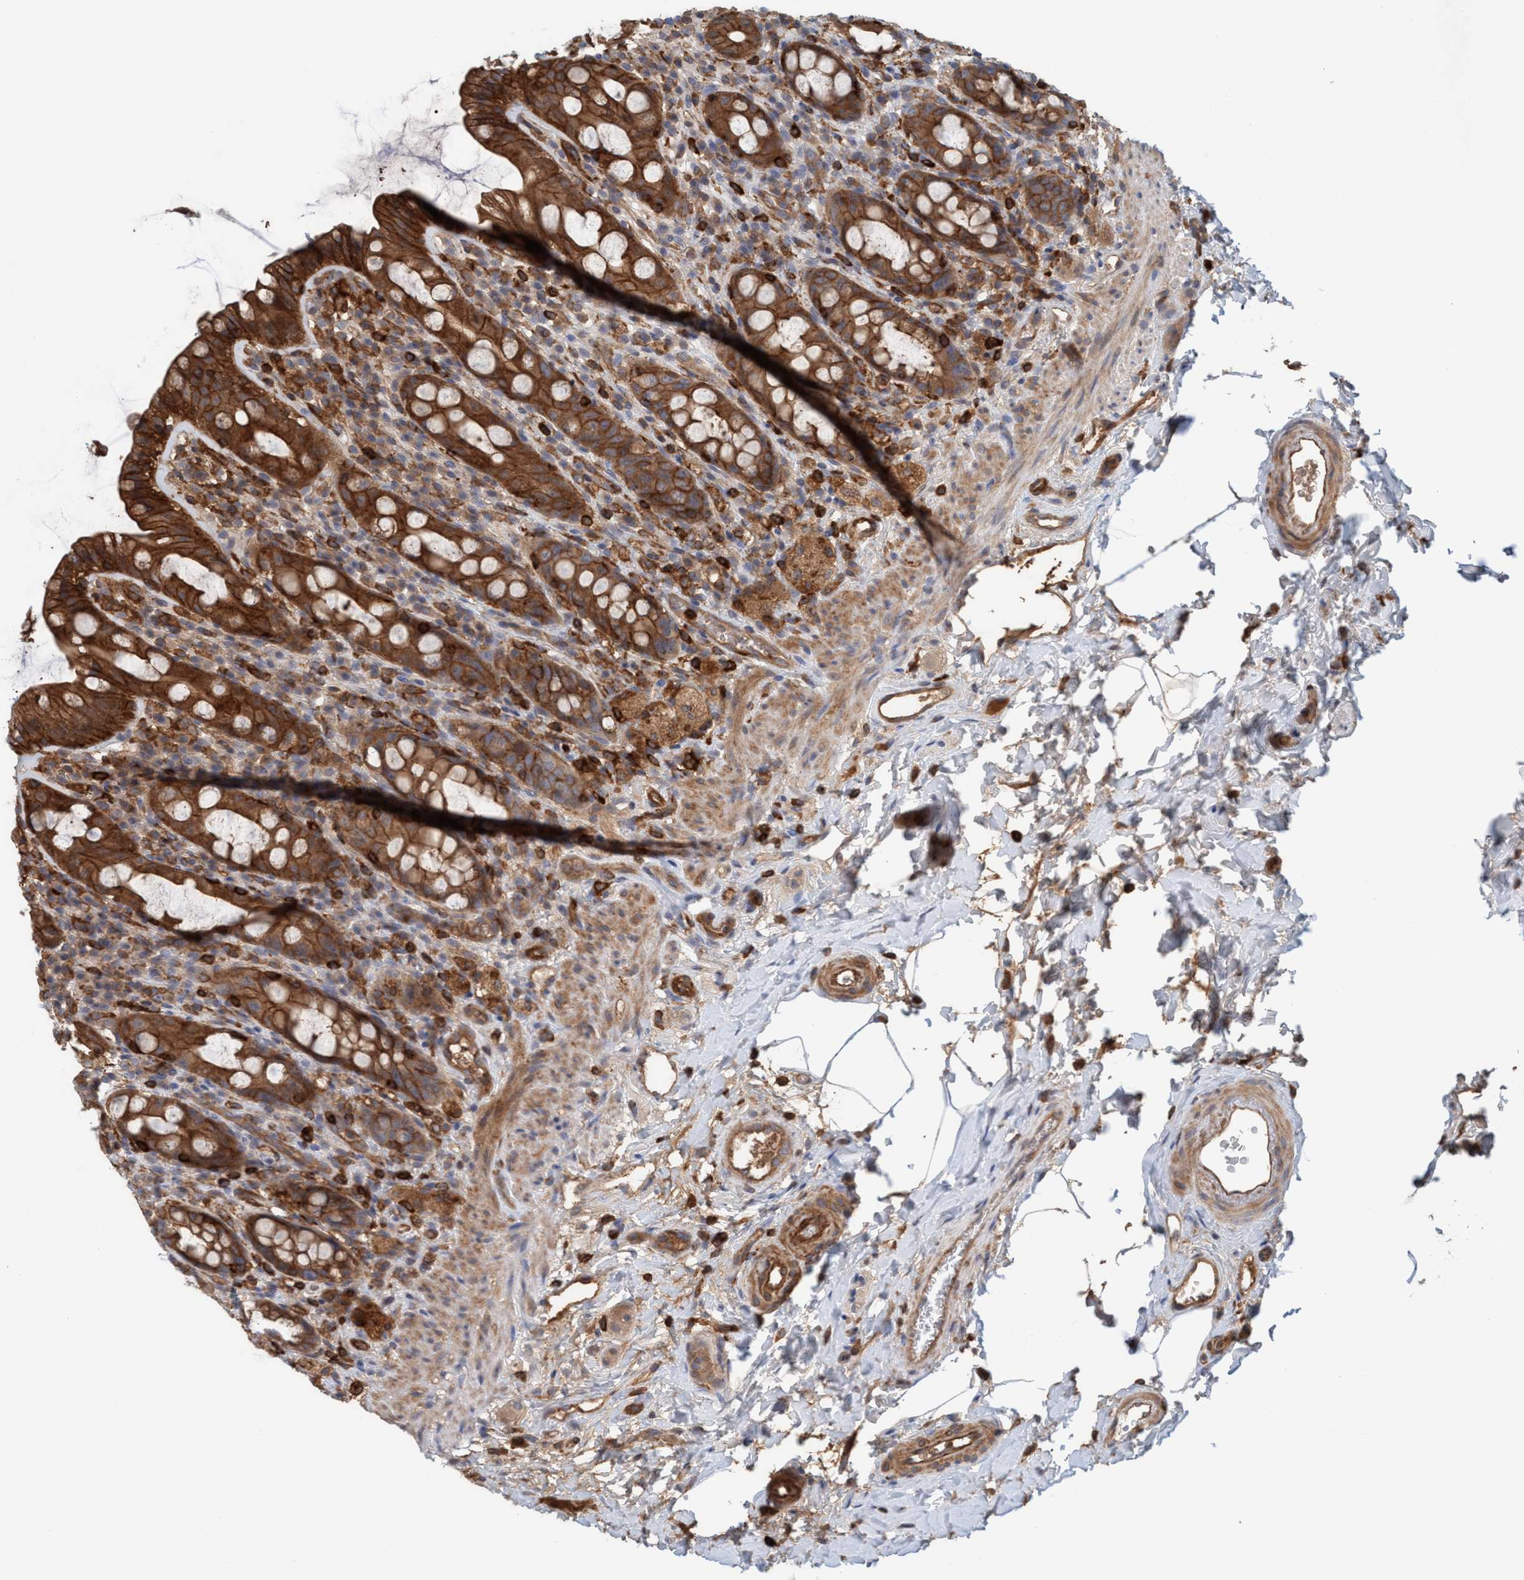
{"staining": {"intensity": "strong", "quantity": ">75%", "location": "cytoplasmic/membranous"}, "tissue": "rectum", "cell_type": "Glandular cells", "image_type": "normal", "snomed": [{"axis": "morphology", "description": "Normal tissue, NOS"}, {"axis": "topography", "description": "Rectum"}], "caption": "A histopathology image of rectum stained for a protein shows strong cytoplasmic/membranous brown staining in glandular cells. (DAB IHC, brown staining for protein, blue staining for nuclei).", "gene": "SPECC1", "patient": {"sex": "male", "age": 44}}